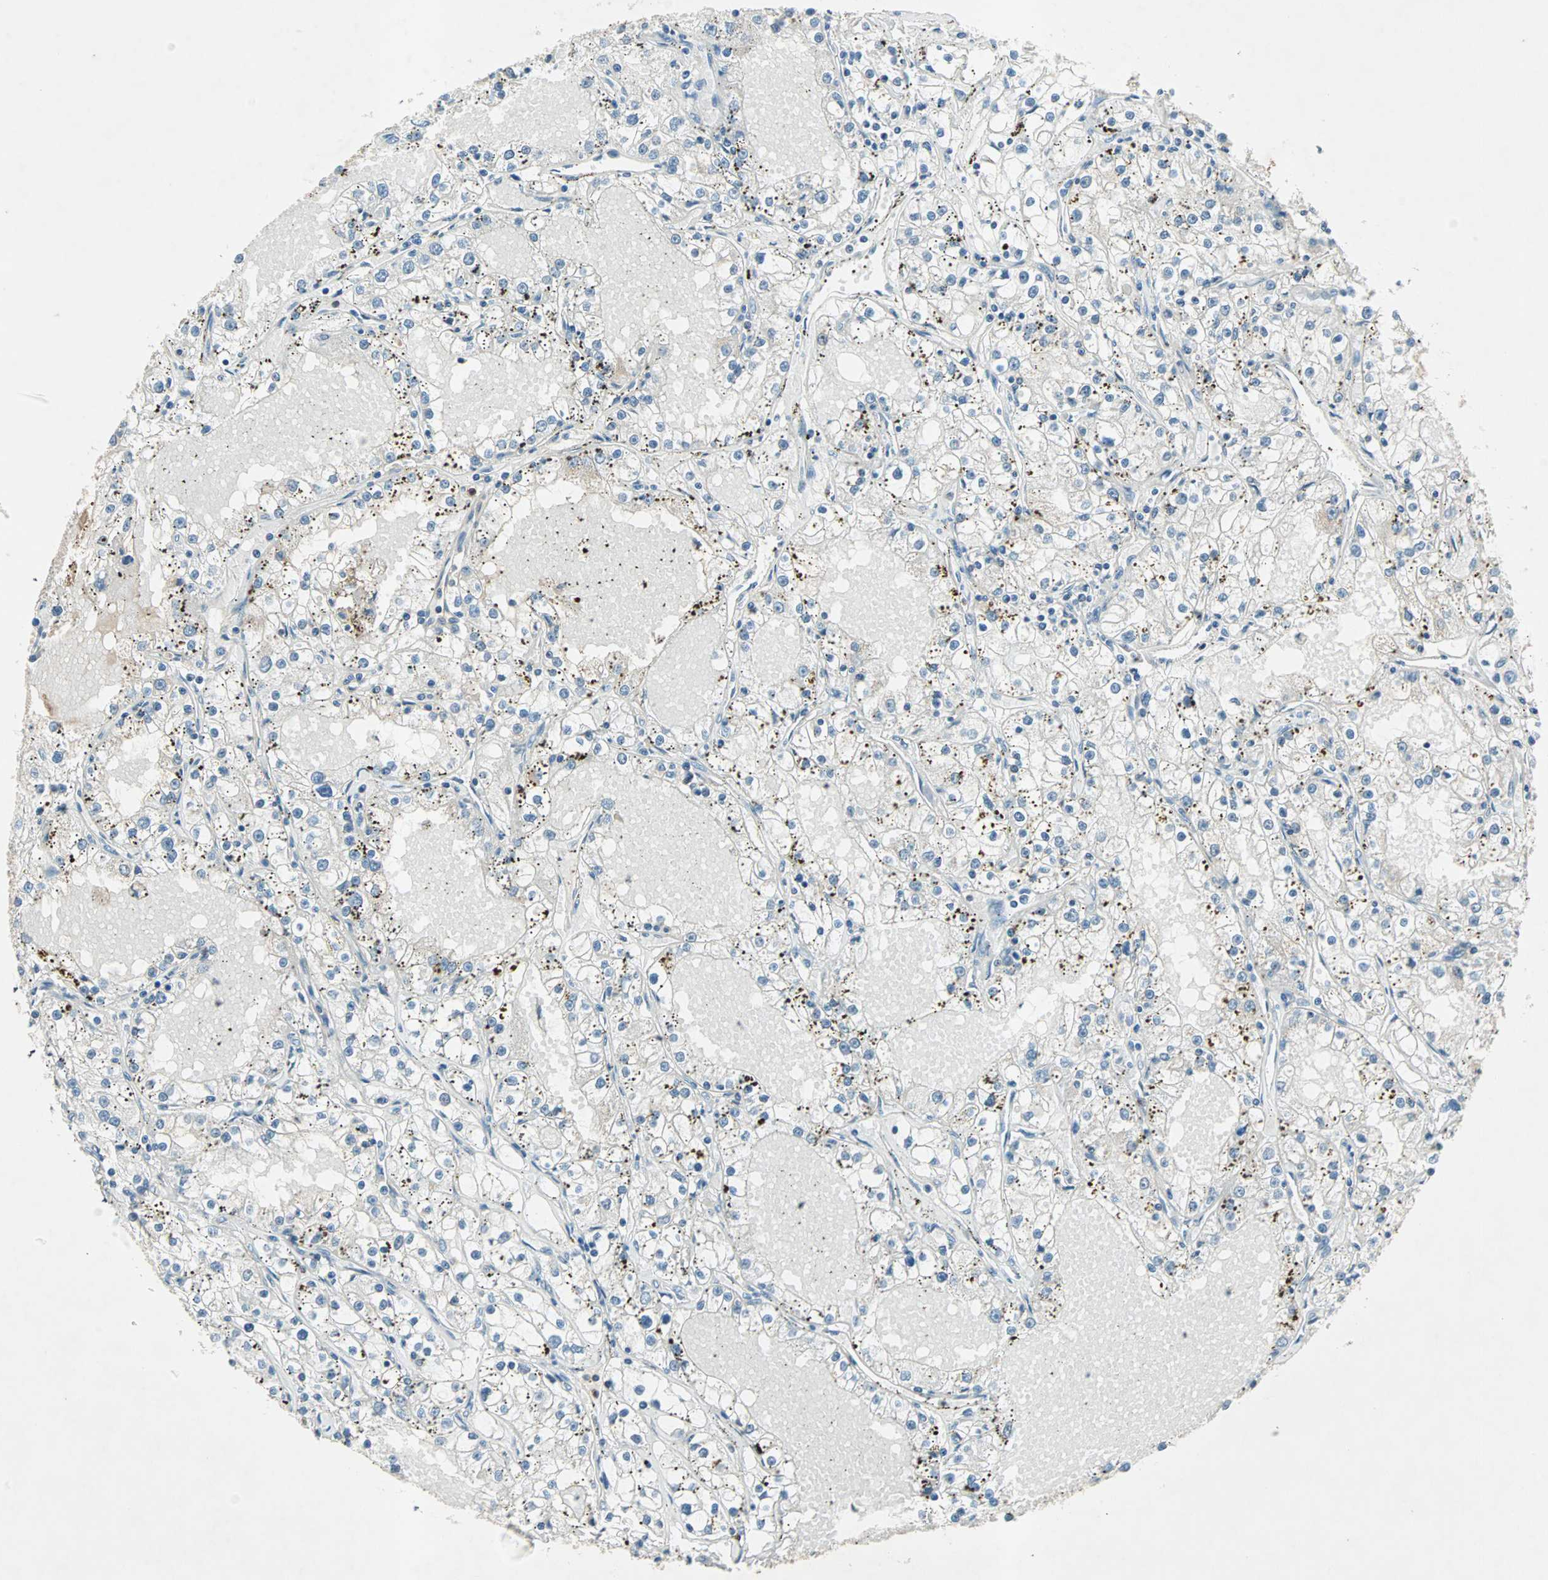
{"staining": {"intensity": "negative", "quantity": "none", "location": "none"}, "tissue": "renal cancer", "cell_type": "Tumor cells", "image_type": "cancer", "snomed": [{"axis": "morphology", "description": "Adenocarcinoma, NOS"}, {"axis": "topography", "description": "Kidney"}], "caption": "This is an immunohistochemistry (IHC) photomicrograph of renal cancer (adenocarcinoma). There is no expression in tumor cells.", "gene": "TEC", "patient": {"sex": "male", "age": 56}}